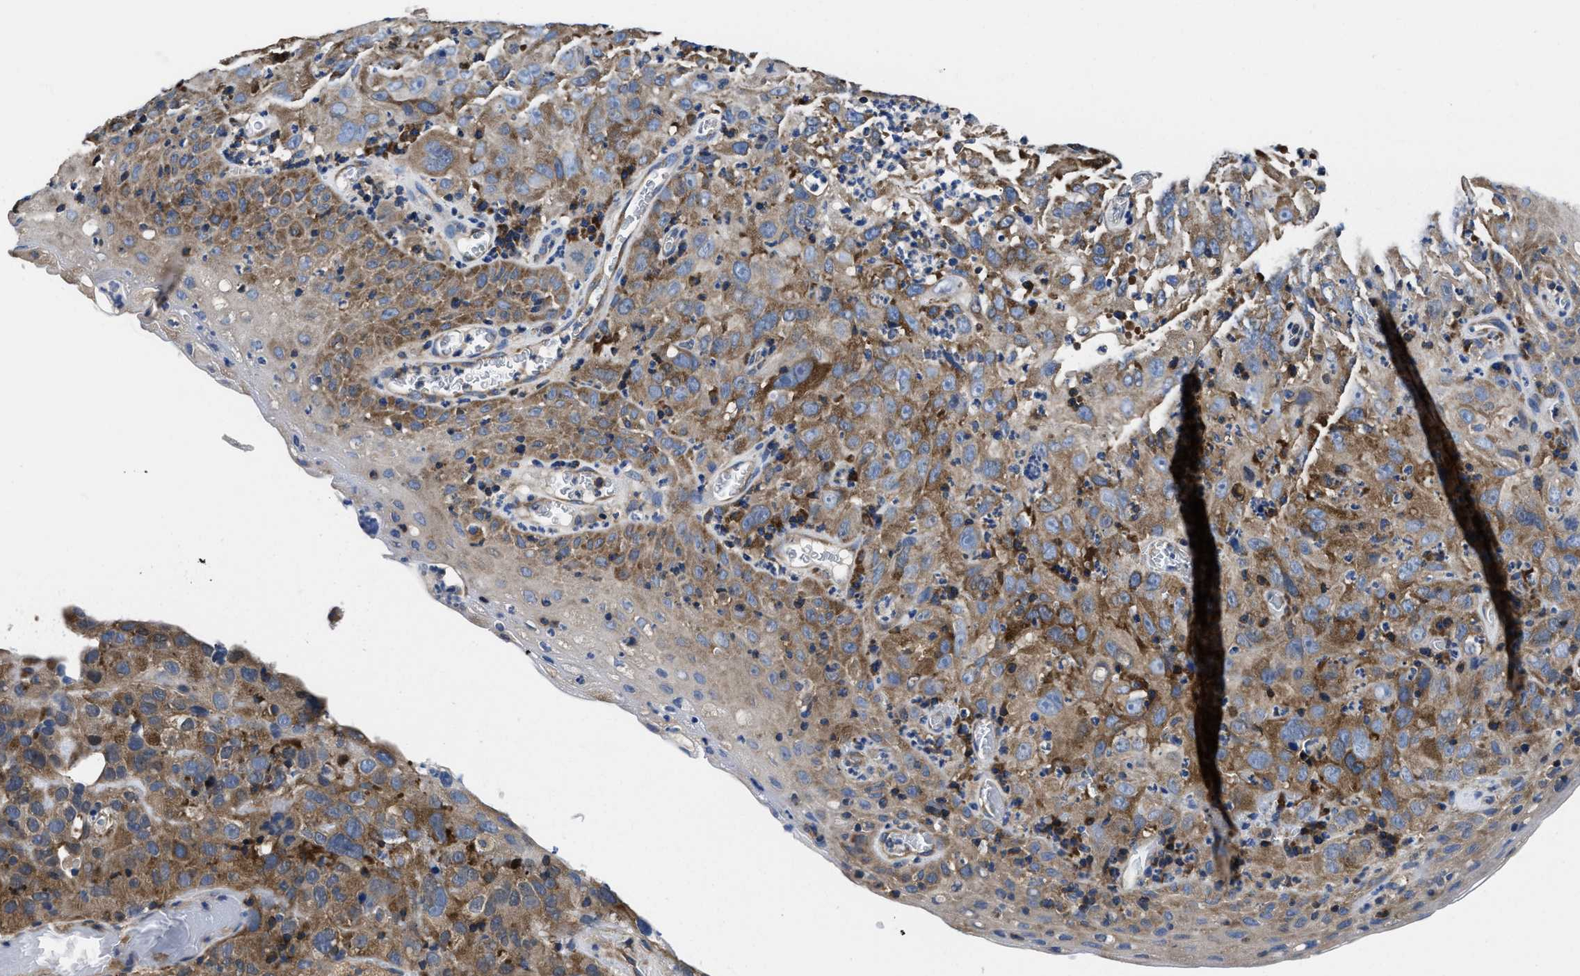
{"staining": {"intensity": "moderate", "quantity": ">75%", "location": "cytoplasmic/membranous"}, "tissue": "cervical cancer", "cell_type": "Tumor cells", "image_type": "cancer", "snomed": [{"axis": "morphology", "description": "Squamous cell carcinoma, NOS"}, {"axis": "topography", "description": "Cervix"}], "caption": "High-magnification brightfield microscopy of squamous cell carcinoma (cervical) stained with DAB (brown) and counterstained with hematoxylin (blue). tumor cells exhibit moderate cytoplasmic/membranous positivity is appreciated in approximately>75% of cells.", "gene": "YARS1", "patient": {"sex": "female", "age": 32}}